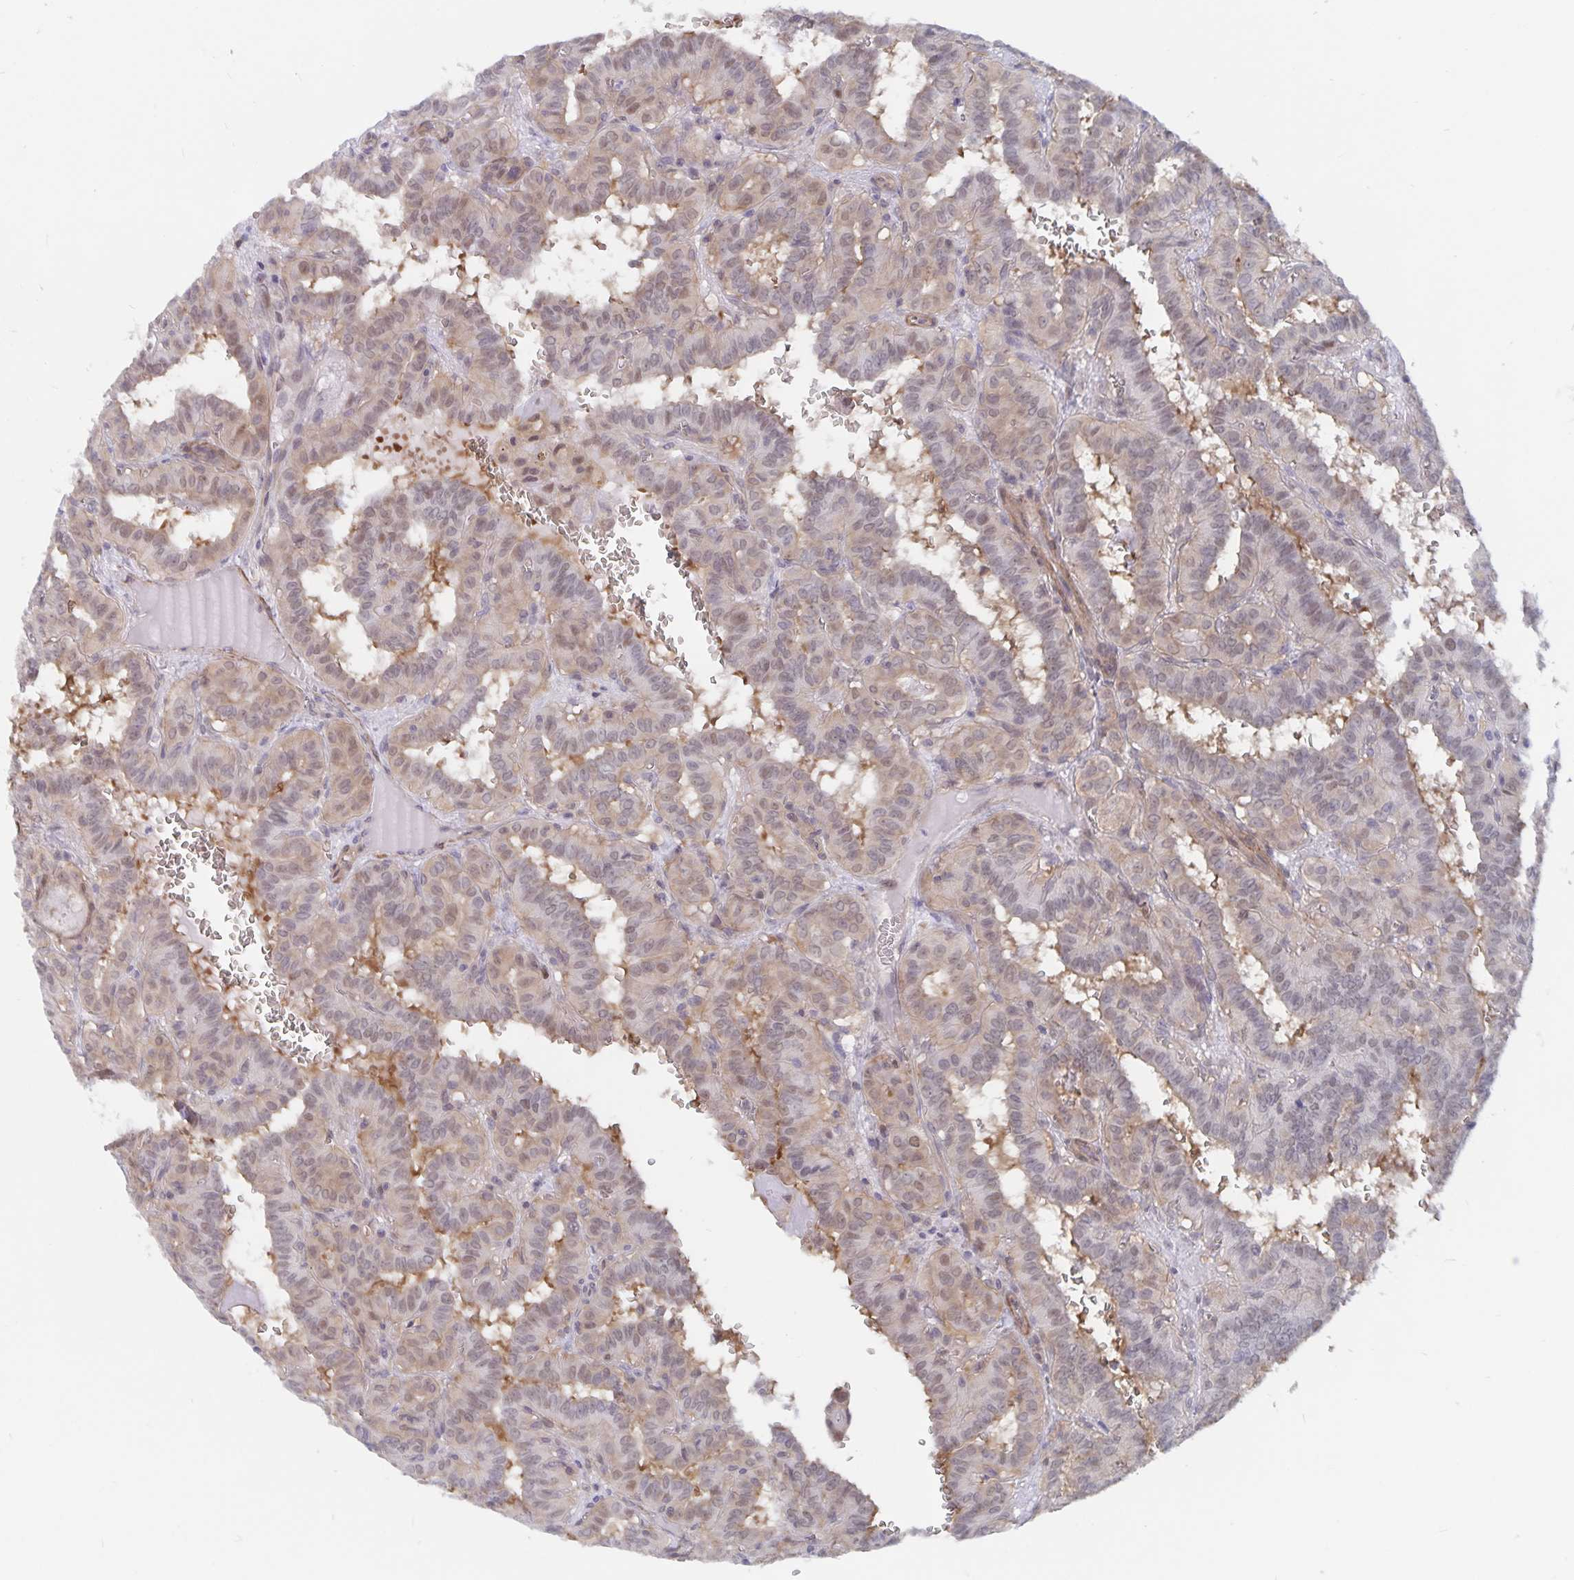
{"staining": {"intensity": "weak", "quantity": "25%-75%", "location": "nuclear"}, "tissue": "thyroid cancer", "cell_type": "Tumor cells", "image_type": "cancer", "snomed": [{"axis": "morphology", "description": "Papillary adenocarcinoma, NOS"}, {"axis": "topography", "description": "Thyroid gland"}], "caption": "Immunohistochemistry (IHC) histopathology image of neoplastic tissue: human thyroid cancer stained using immunohistochemistry (IHC) displays low levels of weak protein expression localized specifically in the nuclear of tumor cells, appearing as a nuclear brown color.", "gene": "BAG6", "patient": {"sex": "female", "age": 21}}